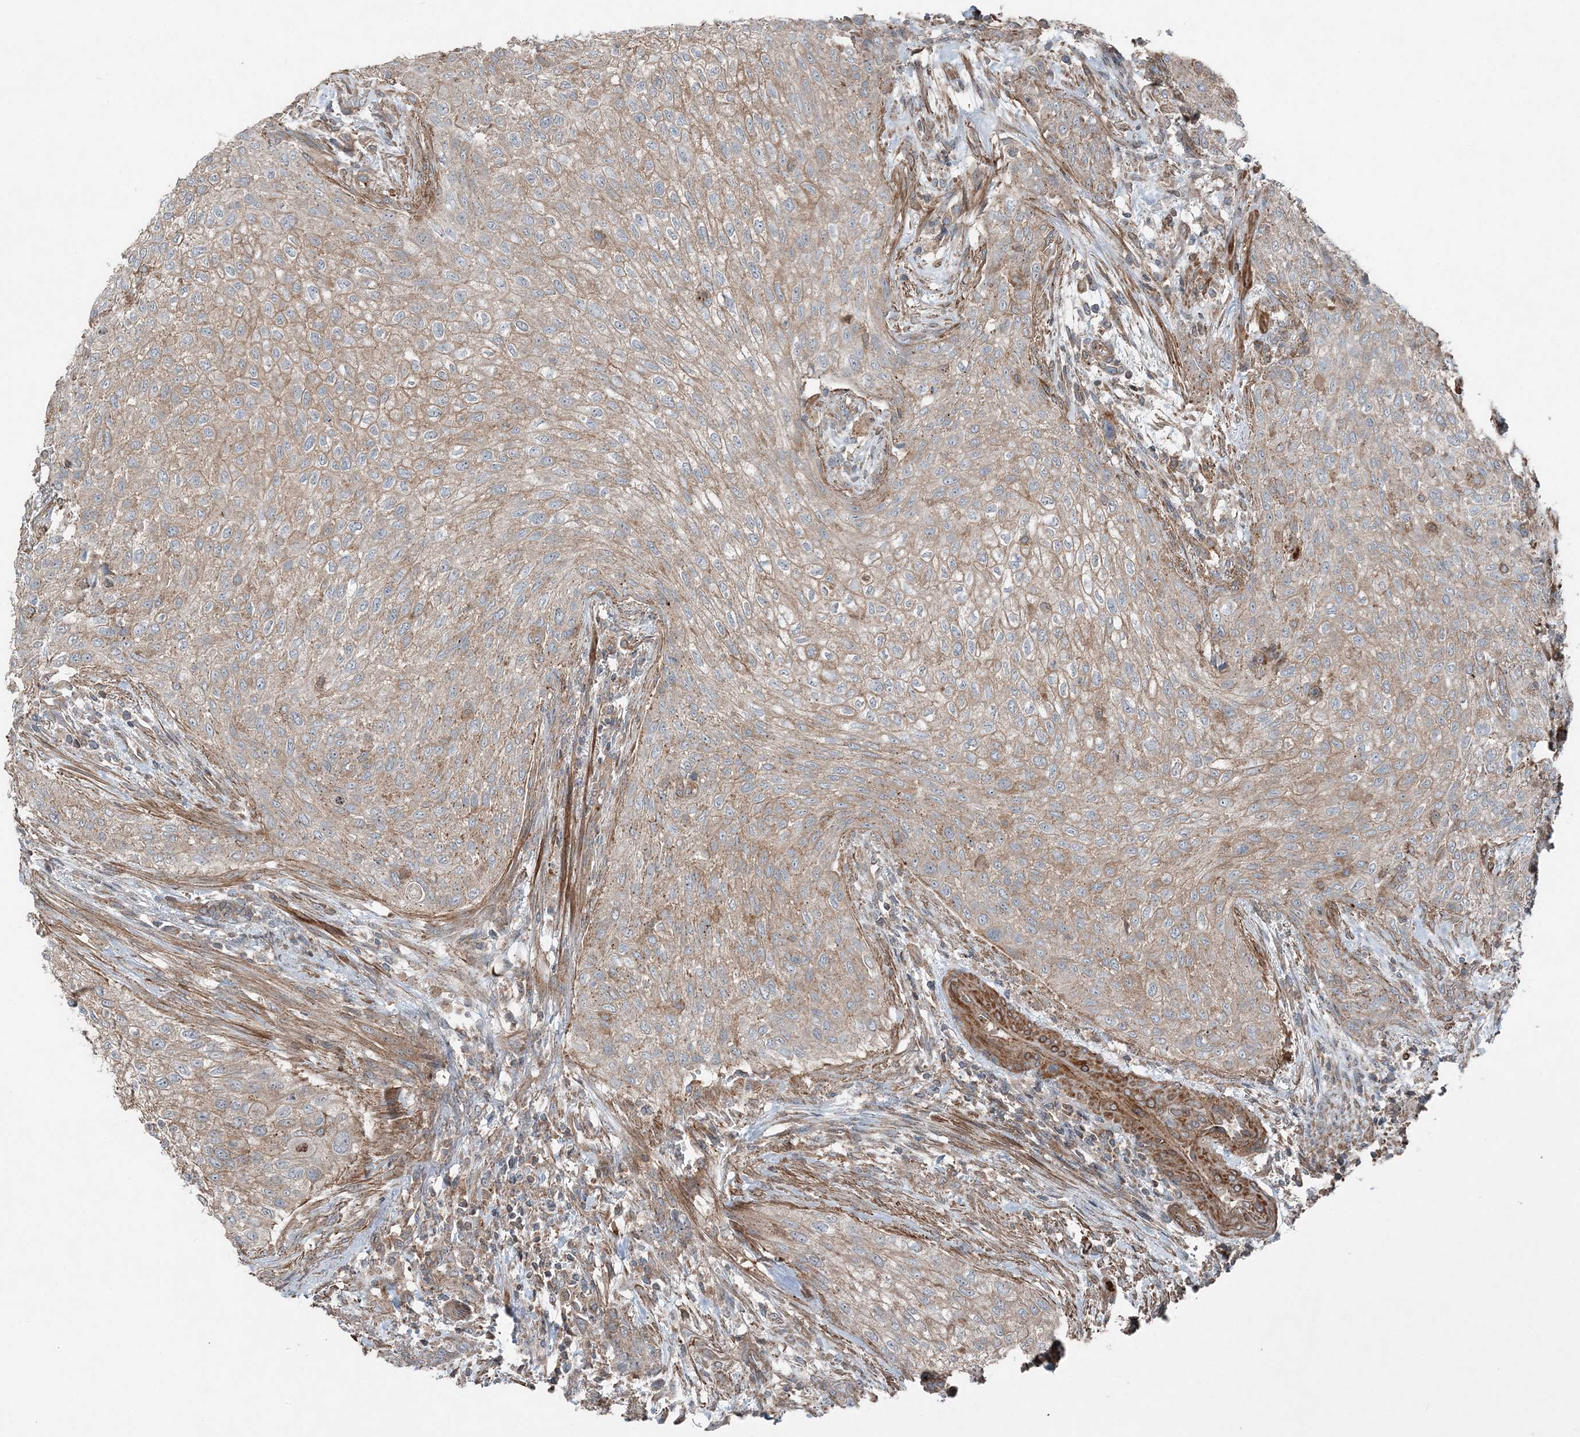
{"staining": {"intensity": "weak", "quantity": ">75%", "location": "cytoplasmic/membranous"}, "tissue": "urothelial cancer", "cell_type": "Tumor cells", "image_type": "cancer", "snomed": [{"axis": "morphology", "description": "Urothelial carcinoma, High grade"}, {"axis": "topography", "description": "Urinary bladder"}], "caption": "Immunohistochemistry (DAB) staining of urothelial cancer shows weak cytoplasmic/membranous protein expression in about >75% of tumor cells.", "gene": "KY", "patient": {"sex": "male", "age": 35}}